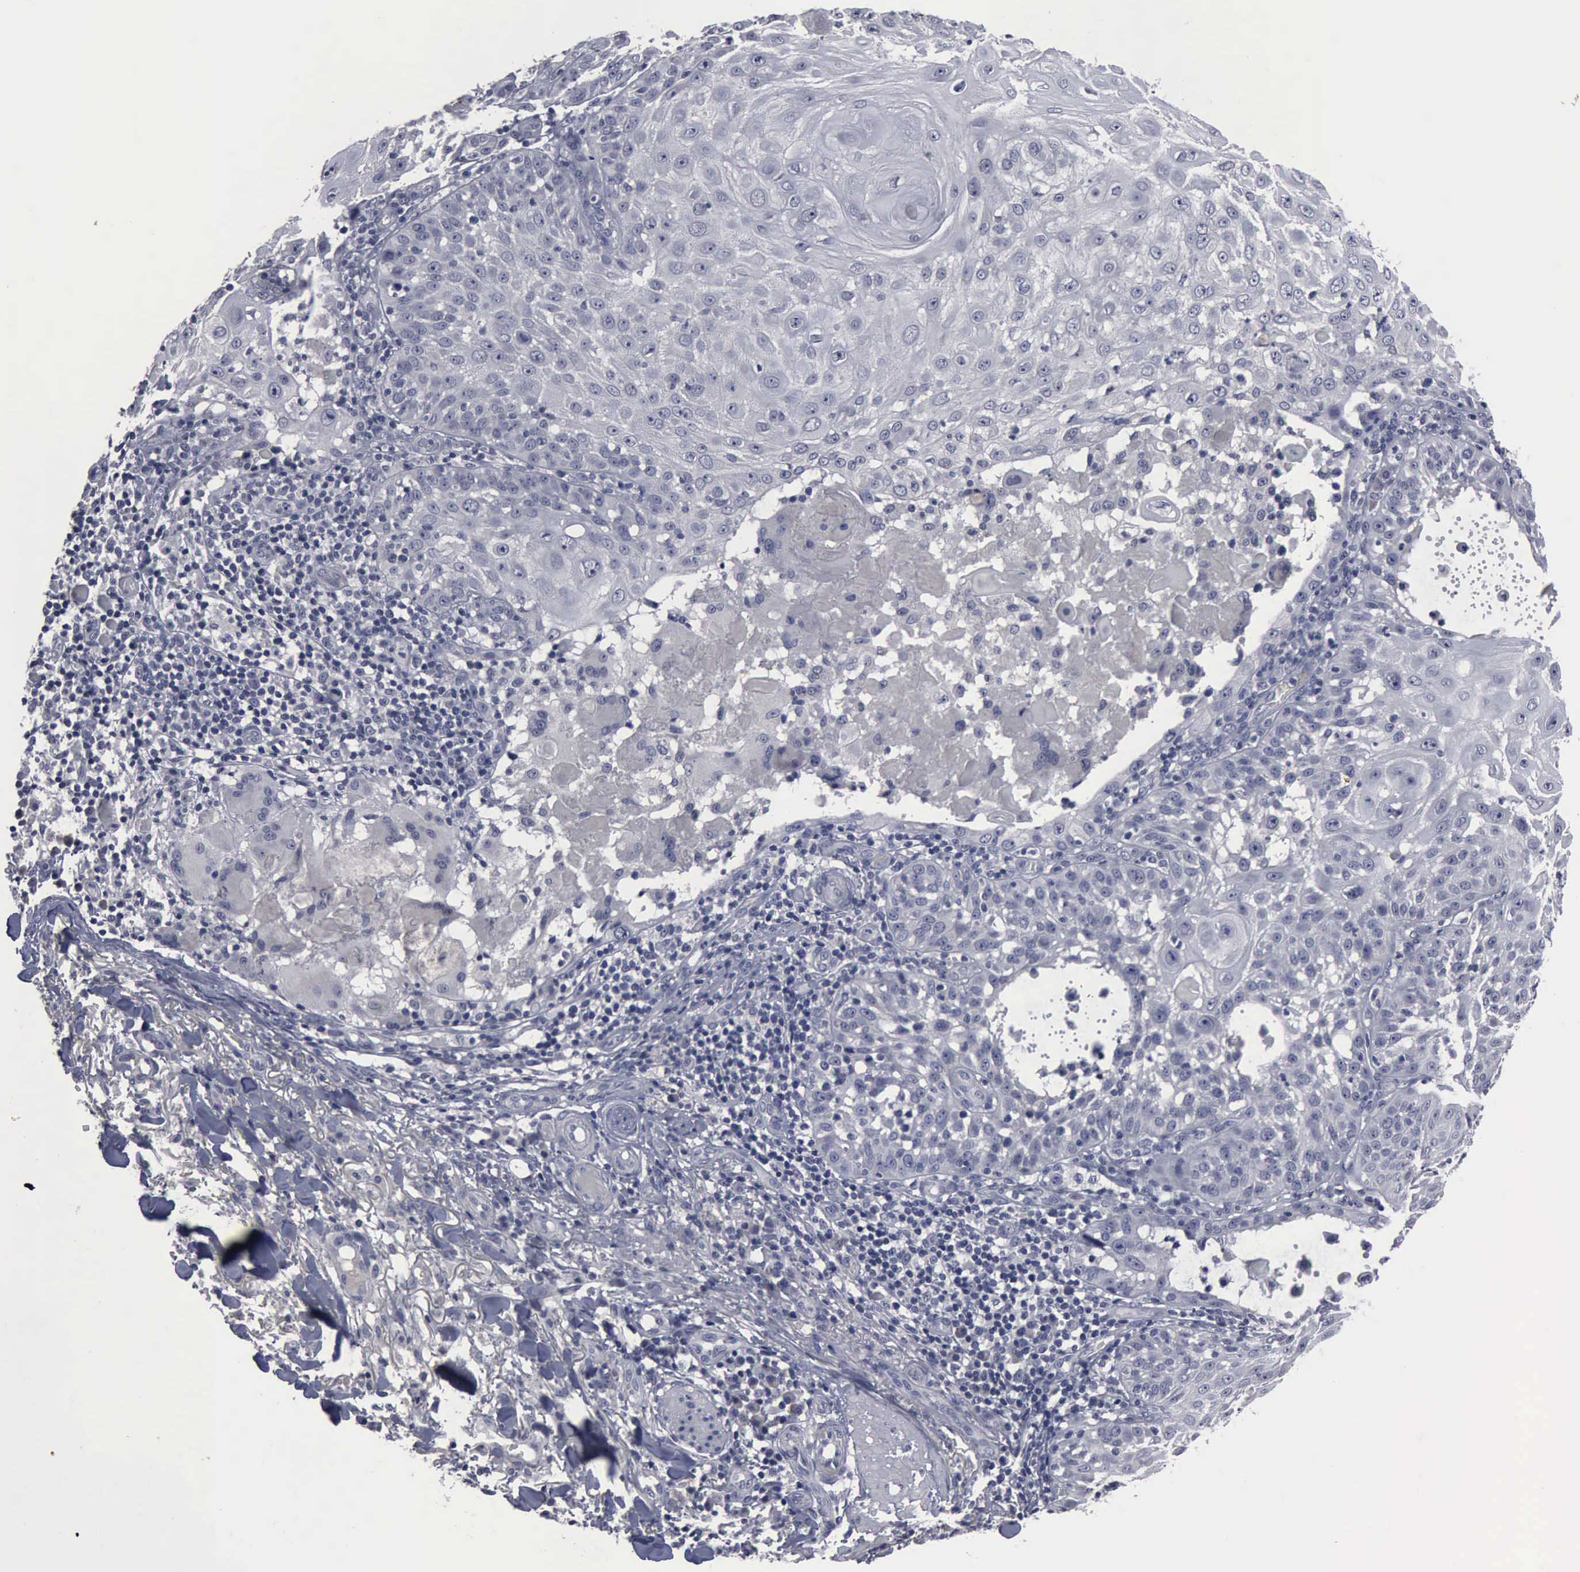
{"staining": {"intensity": "negative", "quantity": "none", "location": "none"}, "tissue": "skin cancer", "cell_type": "Tumor cells", "image_type": "cancer", "snomed": [{"axis": "morphology", "description": "Squamous cell carcinoma, NOS"}, {"axis": "topography", "description": "Skin"}], "caption": "IHC of skin cancer displays no expression in tumor cells.", "gene": "MYO18B", "patient": {"sex": "female", "age": 89}}